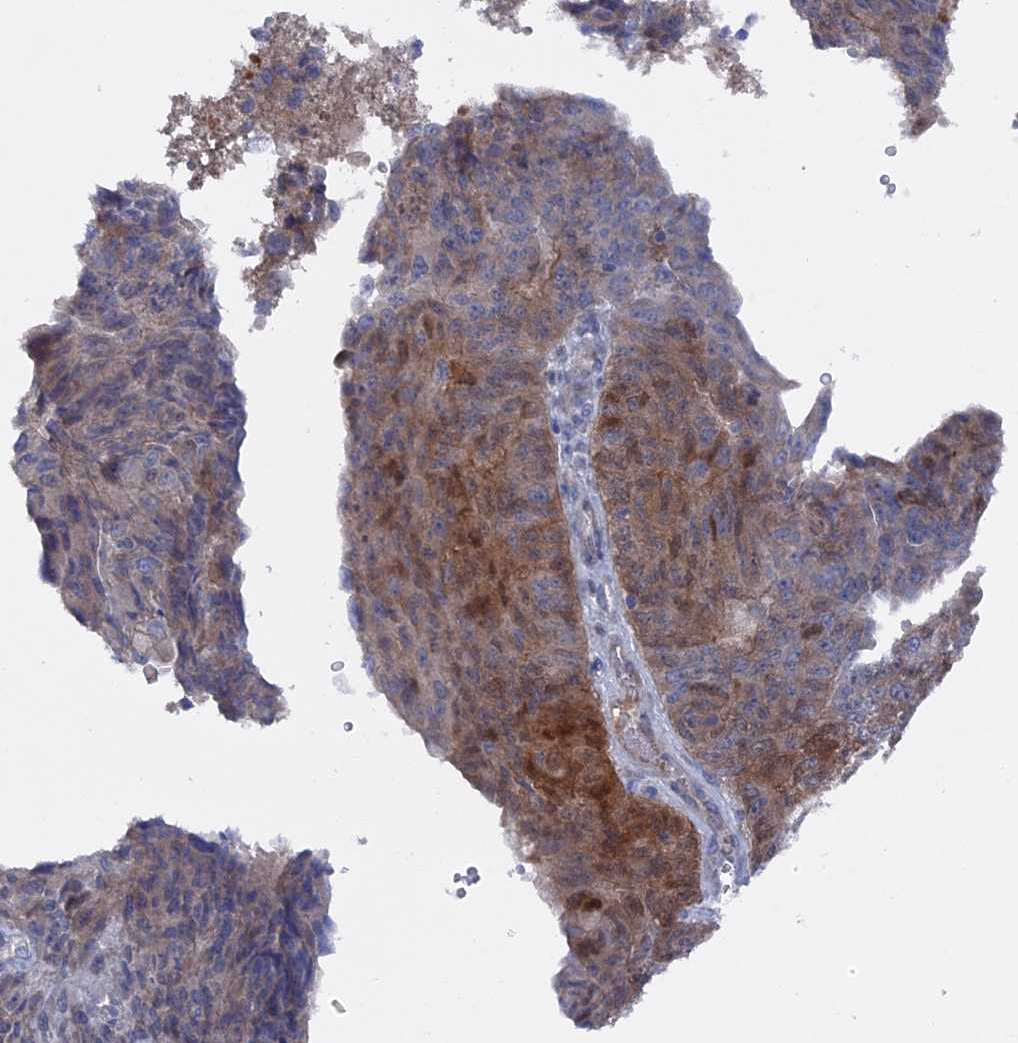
{"staining": {"intensity": "moderate", "quantity": "<25%", "location": "cytoplasmic/membranous"}, "tissue": "endometrial cancer", "cell_type": "Tumor cells", "image_type": "cancer", "snomed": [{"axis": "morphology", "description": "Adenocarcinoma, NOS"}, {"axis": "topography", "description": "Endometrium"}], "caption": "Immunohistochemical staining of endometrial adenocarcinoma displays low levels of moderate cytoplasmic/membranous staining in about <25% of tumor cells. (DAB IHC, brown staining for protein, blue staining for nuclei).", "gene": "TMEM161A", "patient": {"sex": "female", "age": 32}}